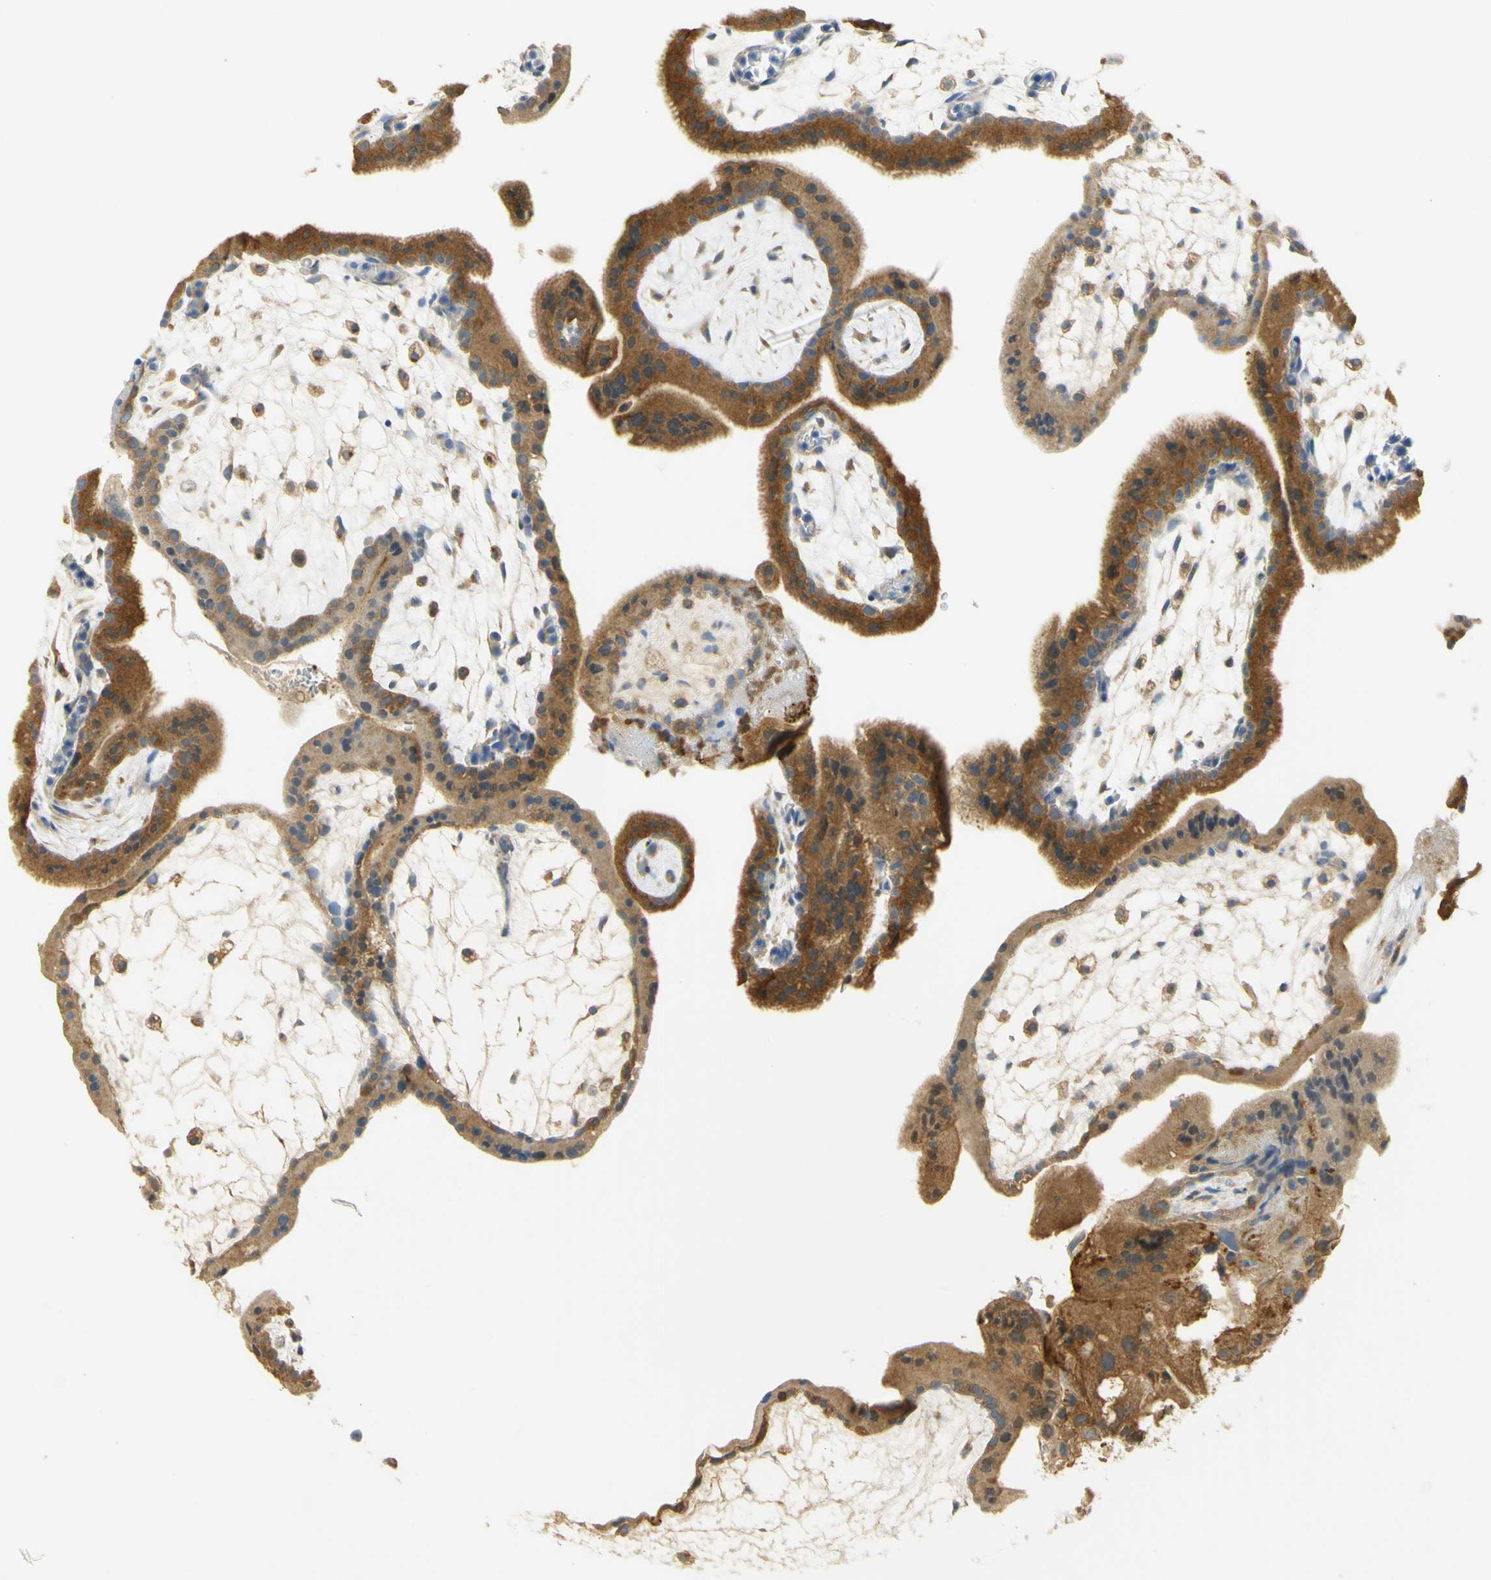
{"staining": {"intensity": "moderate", "quantity": ">75%", "location": "cytoplasmic/membranous"}, "tissue": "placenta", "cell_type": "Trophoblastic cells", "image_type": "normal", "snomed": [{"axis": "morphology", "description": "Normal tissue, NOS"}, {"axis": "topography", "description": "Placenta"}], "caption": "Immunohistochemistry photomicrograph of benign placenta: placenta stained using immunohistochemistry reveals medium levels of moderate protein expression localized specifically in the cytoplasmic/membranous of trophoblastic cells, appearing as a cytoplasmic/membranous brown color.", "gene": "PAK1", "patient": {"sex": "female", "age": 35}}